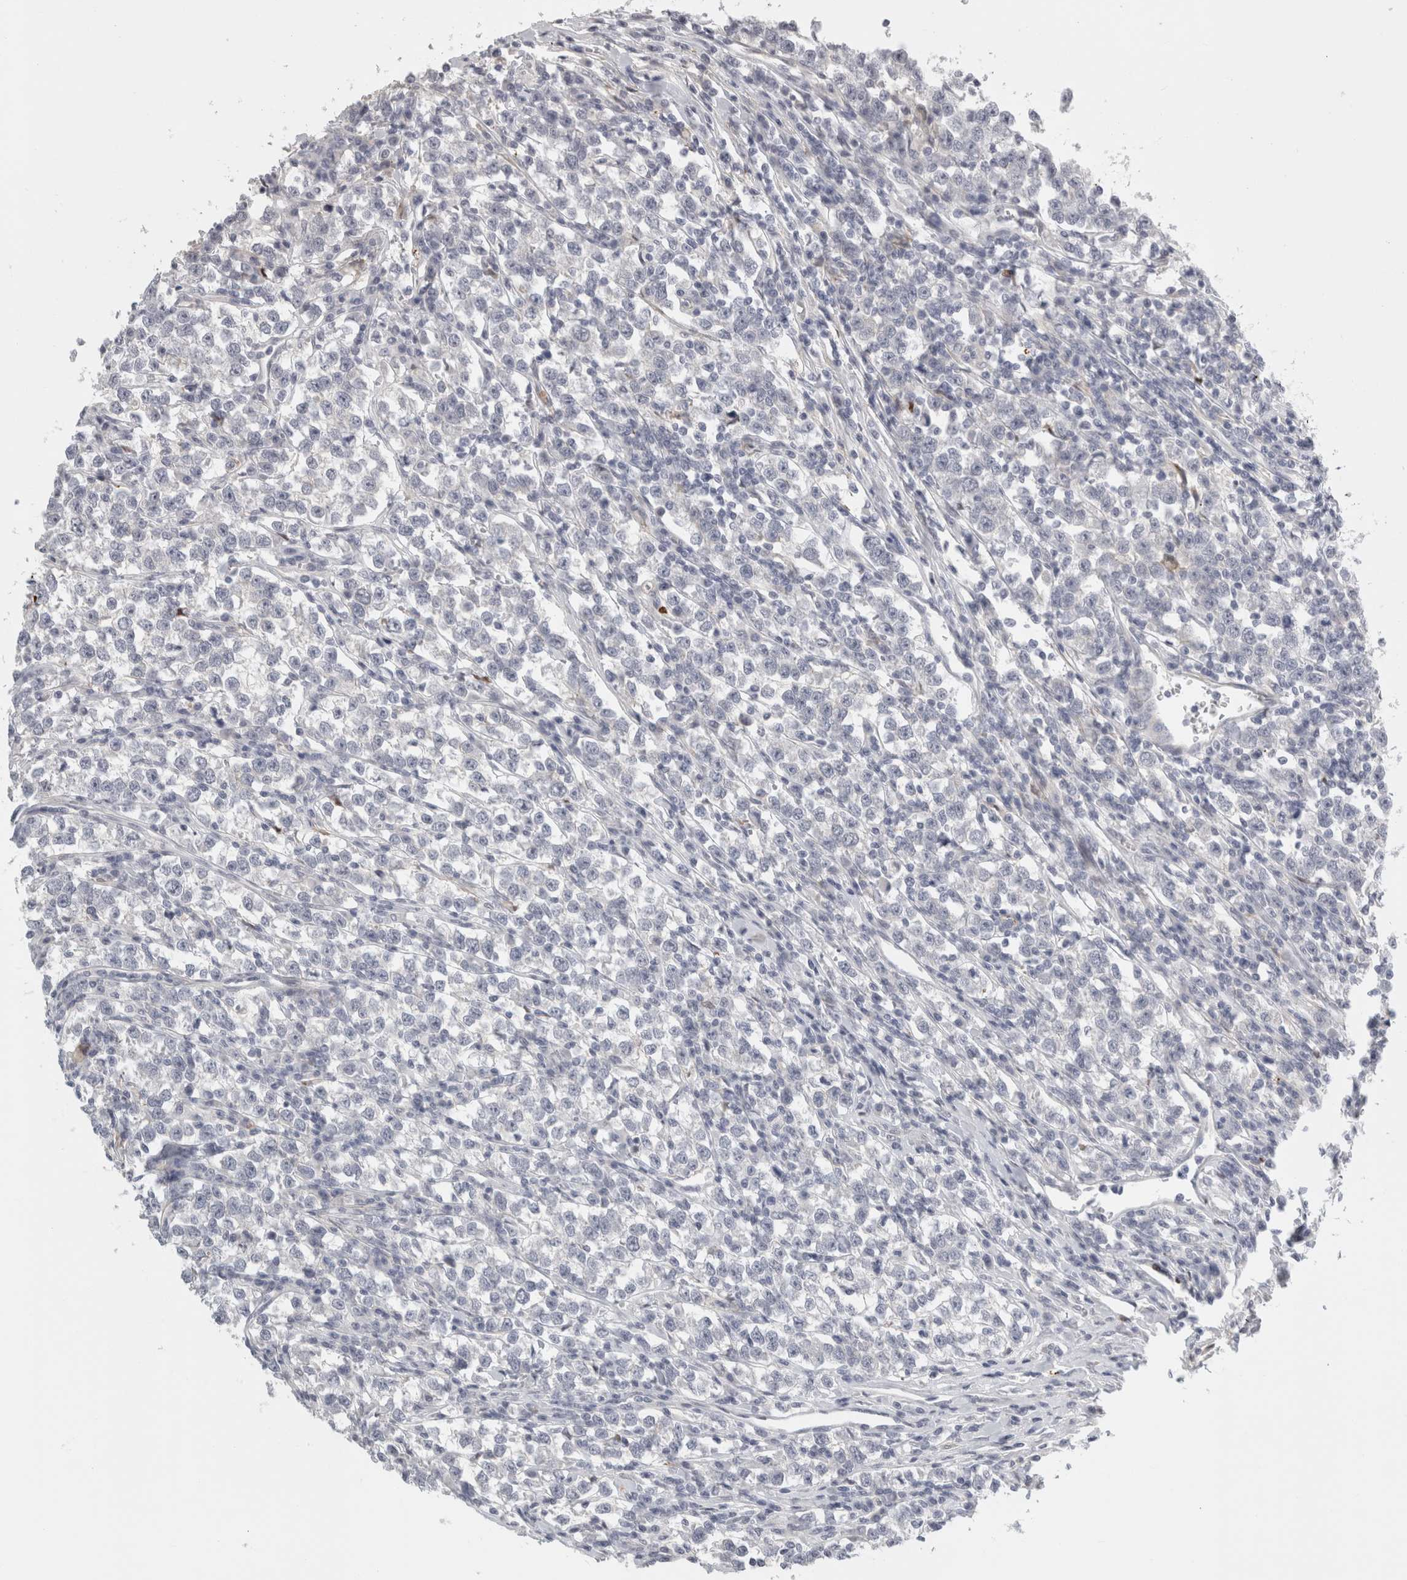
{"staining": {"intensity": "negative", "quantity": "none", "location": "none"}, "tissue": "testis cancer", "cell_type": "Tumor cells", "image_type": "cancer", "snomed": [{"axis": "morphology", "description": "Normal tissue, NOS"}, {"axis": "morphology", "description": "Seminoma, NOS"}, {"axis": "topography", "description": "Testis"}], "caption": "An IHC histopathology image of testis cancer (seminoma) is shown. There is no staining in tumor cells of testis cancer (seminoma).", "gene": "FBLIM1", "patient": {"sex": "male", "age": 43}}